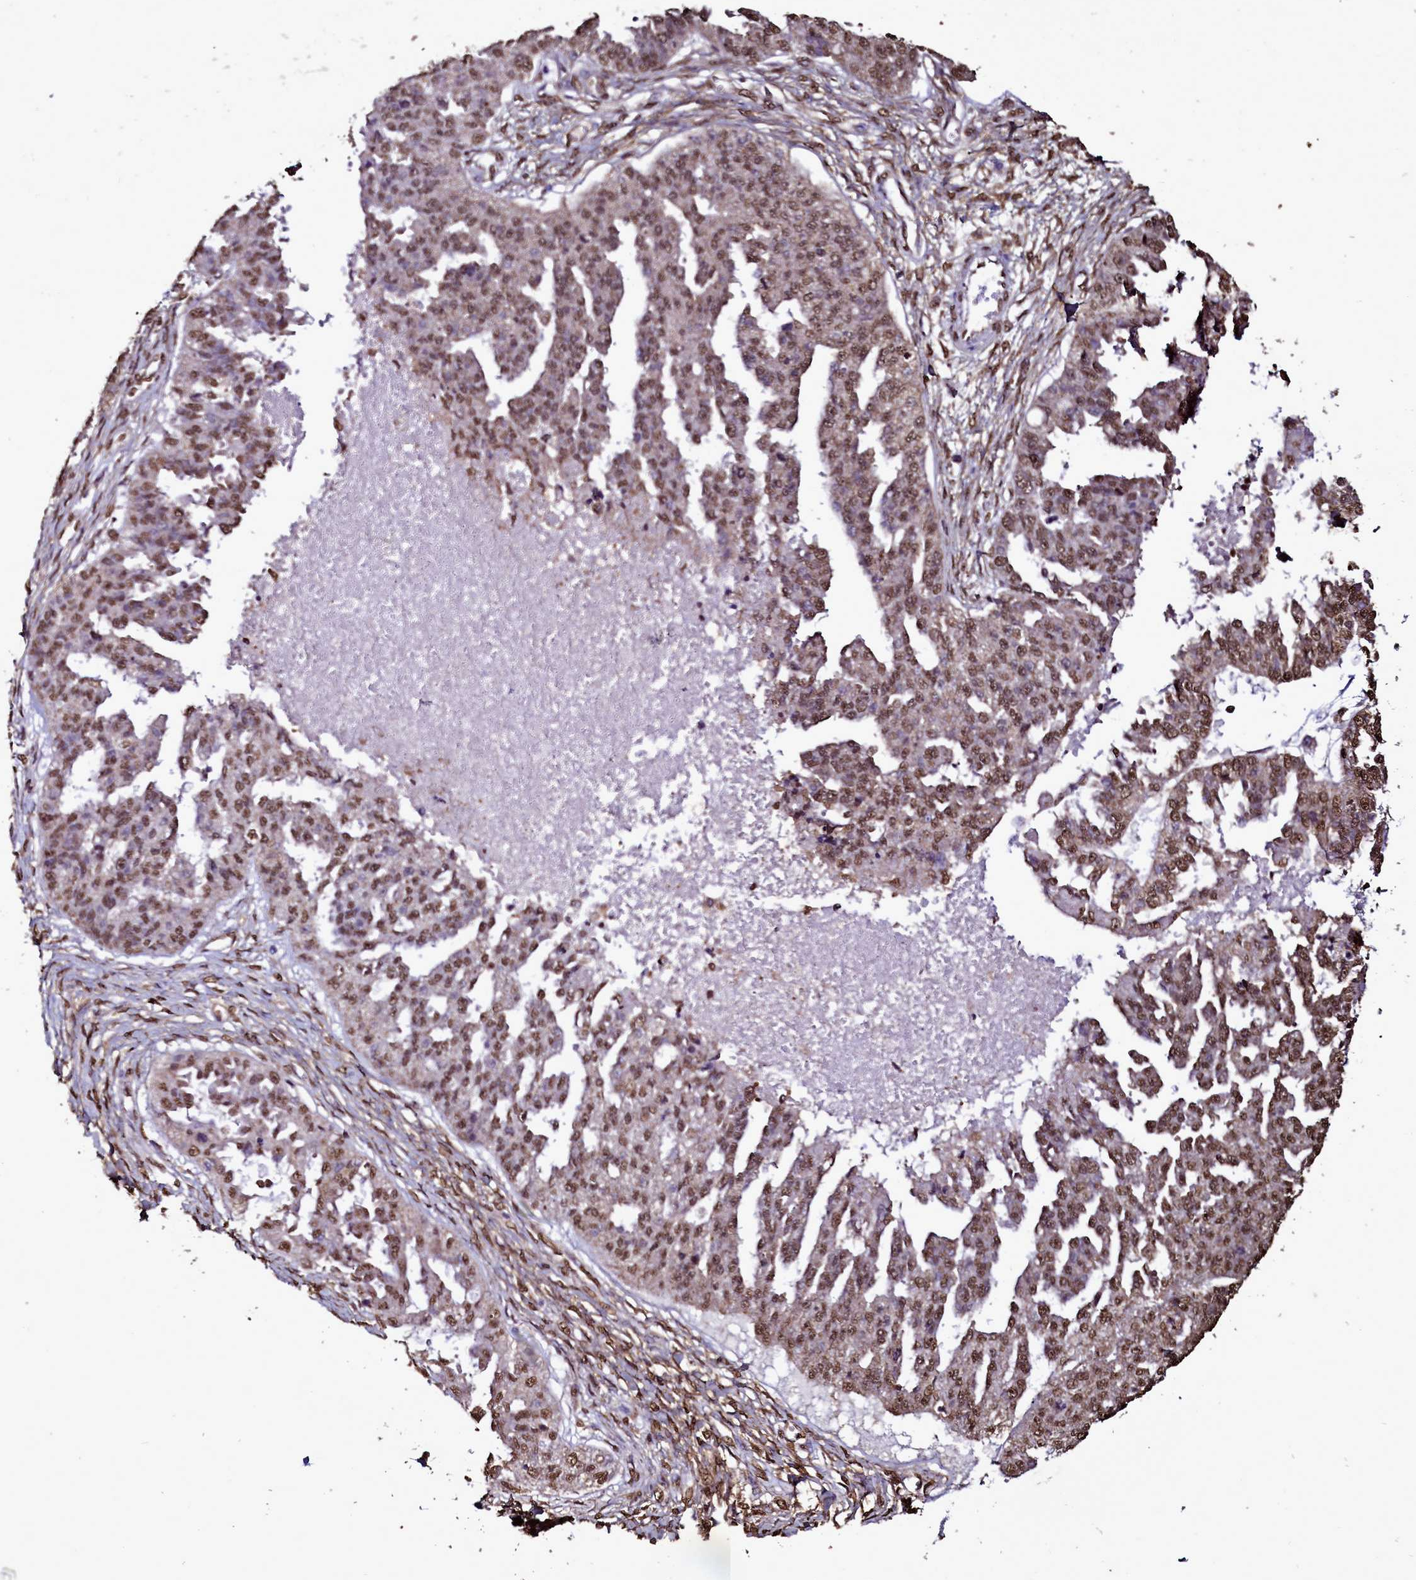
{"staining": {"intensity": "moderate", "quantity": ">75%", "location": "nuclear"}, "tissue": "ovarian cancer", "cell_type": "Tumor cells", "image_type": "cancer", "snomed": [{"axis": "morphology", "description": "Cystadenocarcinoma, serous, NOS"}, {"axis": "topography", "description": "Ovary"}], "caption": "Tumor cells demonstrate moderate nuclear expression in about >75% of cells in ovarian cancer.", "gene": "TRIP6", "patient": {"sex": "female", "age": 58}}